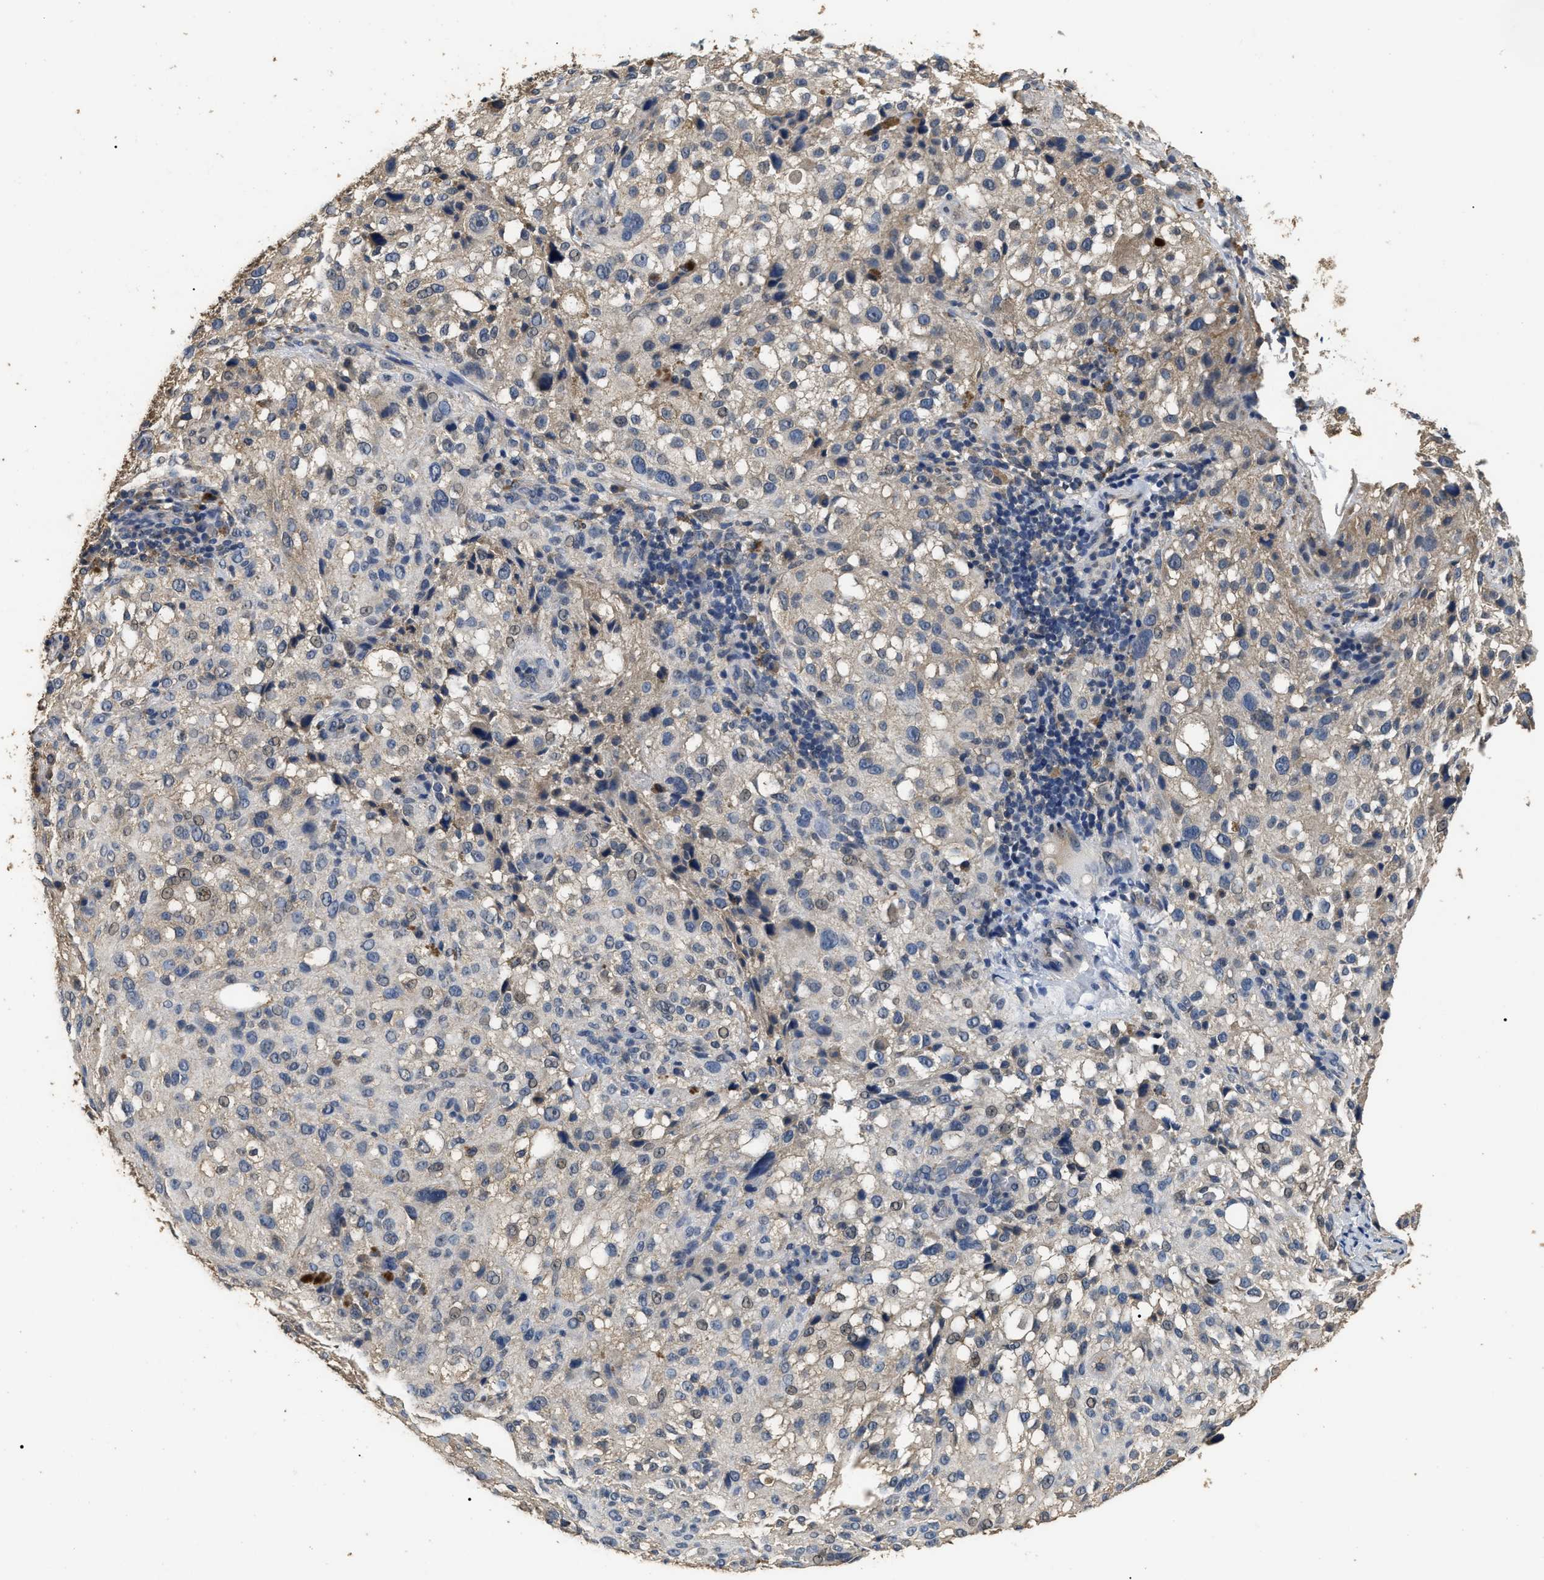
{"staining": {"intensity": "weak", "quantity": "<25%", "location": "nuclear"}, "tissue": "melanoma", "cell_type": "Tumor cells", "image_type": "cancer", "snomed": [{"axis": "morphology", "description": "Necrosis, NOS"}, {"axis": "morphology", "description": "Malignant melanoma, NOS"}, {"axis": "topography", "description": "Skin"}], "caption": "Immunohistochemical staining of human melanoma demonstrates no significant positivity in tumor cells.", "gene": "PSMD8", "patient": {"sex": "female", "age": 87}}